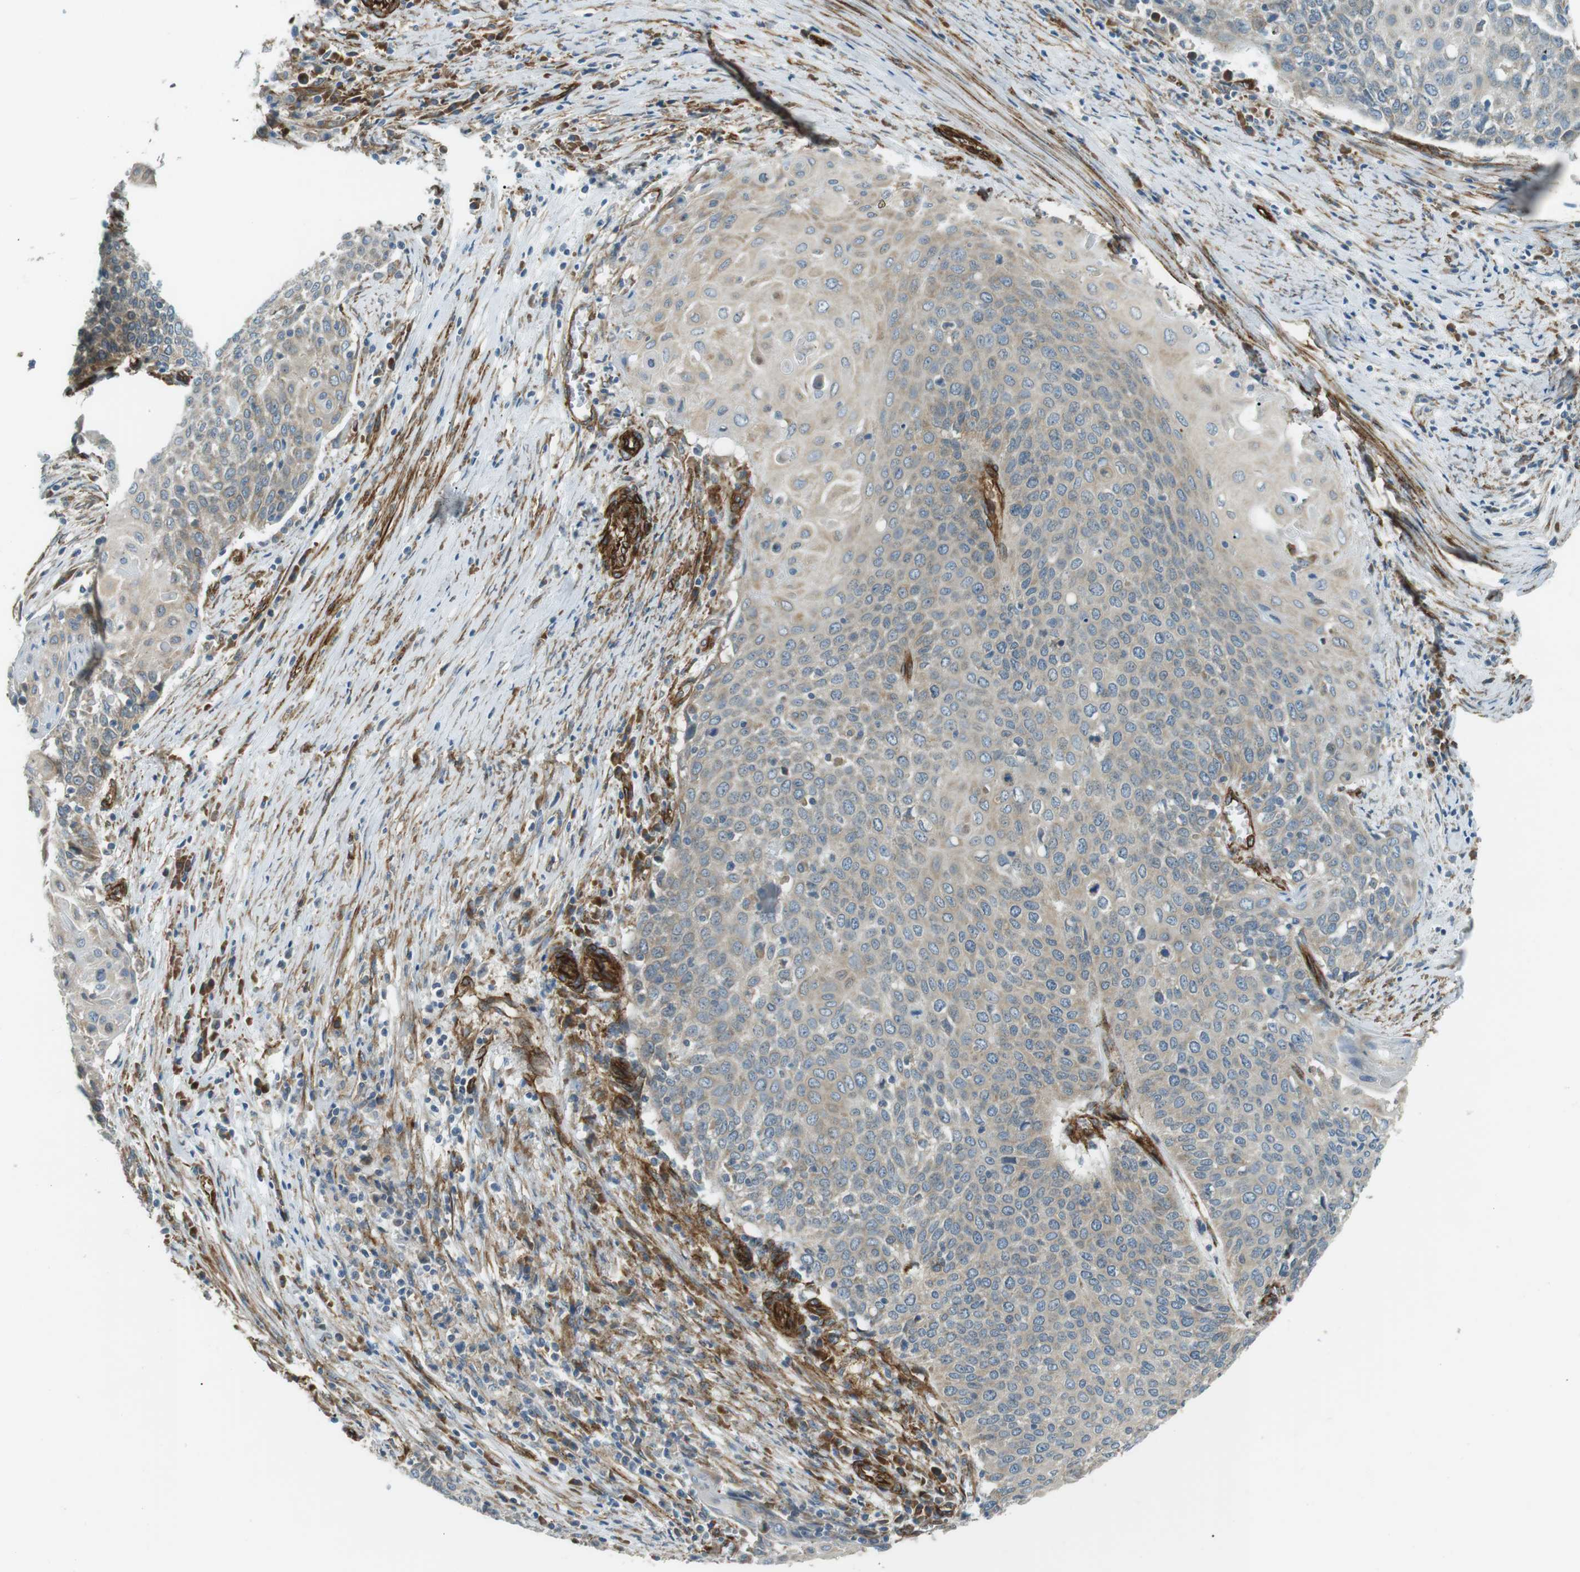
{"staining": {"intensity": "weak", "quantity": "<25%", "location": "cytoplasmic/membranous"}, "tissue": "cervical cancer", "cell_type": "Tumor cells", "image_type": "cancer", "snomed": [{"axis": "morphology", "description": "Squamous cell carcinoma, NOS"}, {"axis": "topography", "description": "Cervix"}], "caption": "High magnification brightfield microscopy of squamous cell carcinoma (cervical) stained with DAB (brown) and counterstained with hematoxylin (blue): tumor cells show no significant positivity.", "gene": "ODR4", "patient": {"sex": "female", "age": 39}}